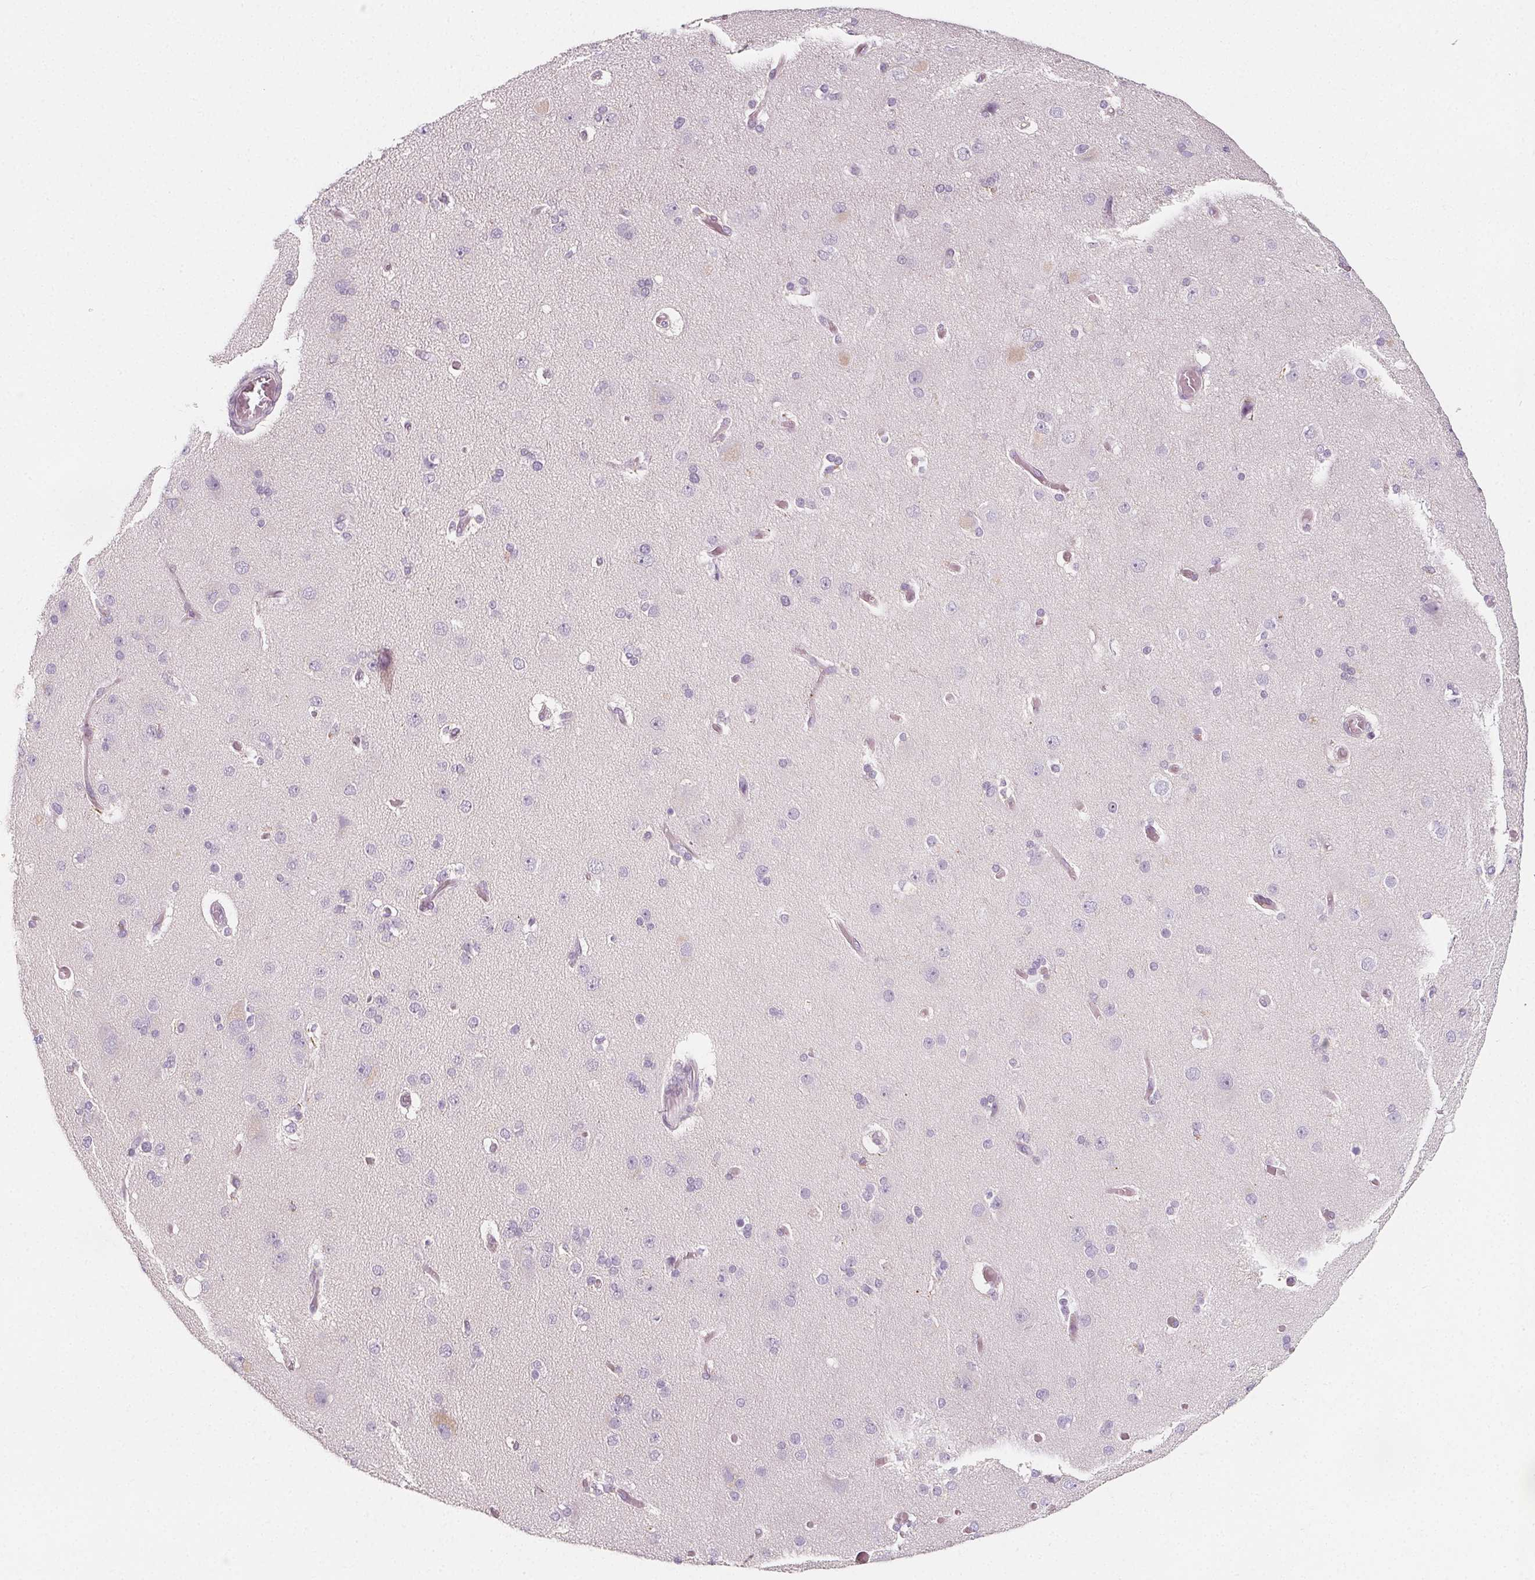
{"staining": {"intensity": "negative", "quantity": "none", "location": "none"}, "tissue": "cerebral cortex", "cell_type": "Endothelial cells", "image_type": "normal", "snomed": [{"axis": "morphology", "description": "Normal tissue, NOS"}, {"axis": "morphology", "description": "Glioma, malignant, High grade"}, {"axis": "topography", "description": "Cerebral cortex"}], "caption": "Immunohistochemical staining of normal cerebral cortex demonstrates no significant expression in endothelial cells.", "gene": "IL17C", "patient": {"sex": "male", "age": 71}}